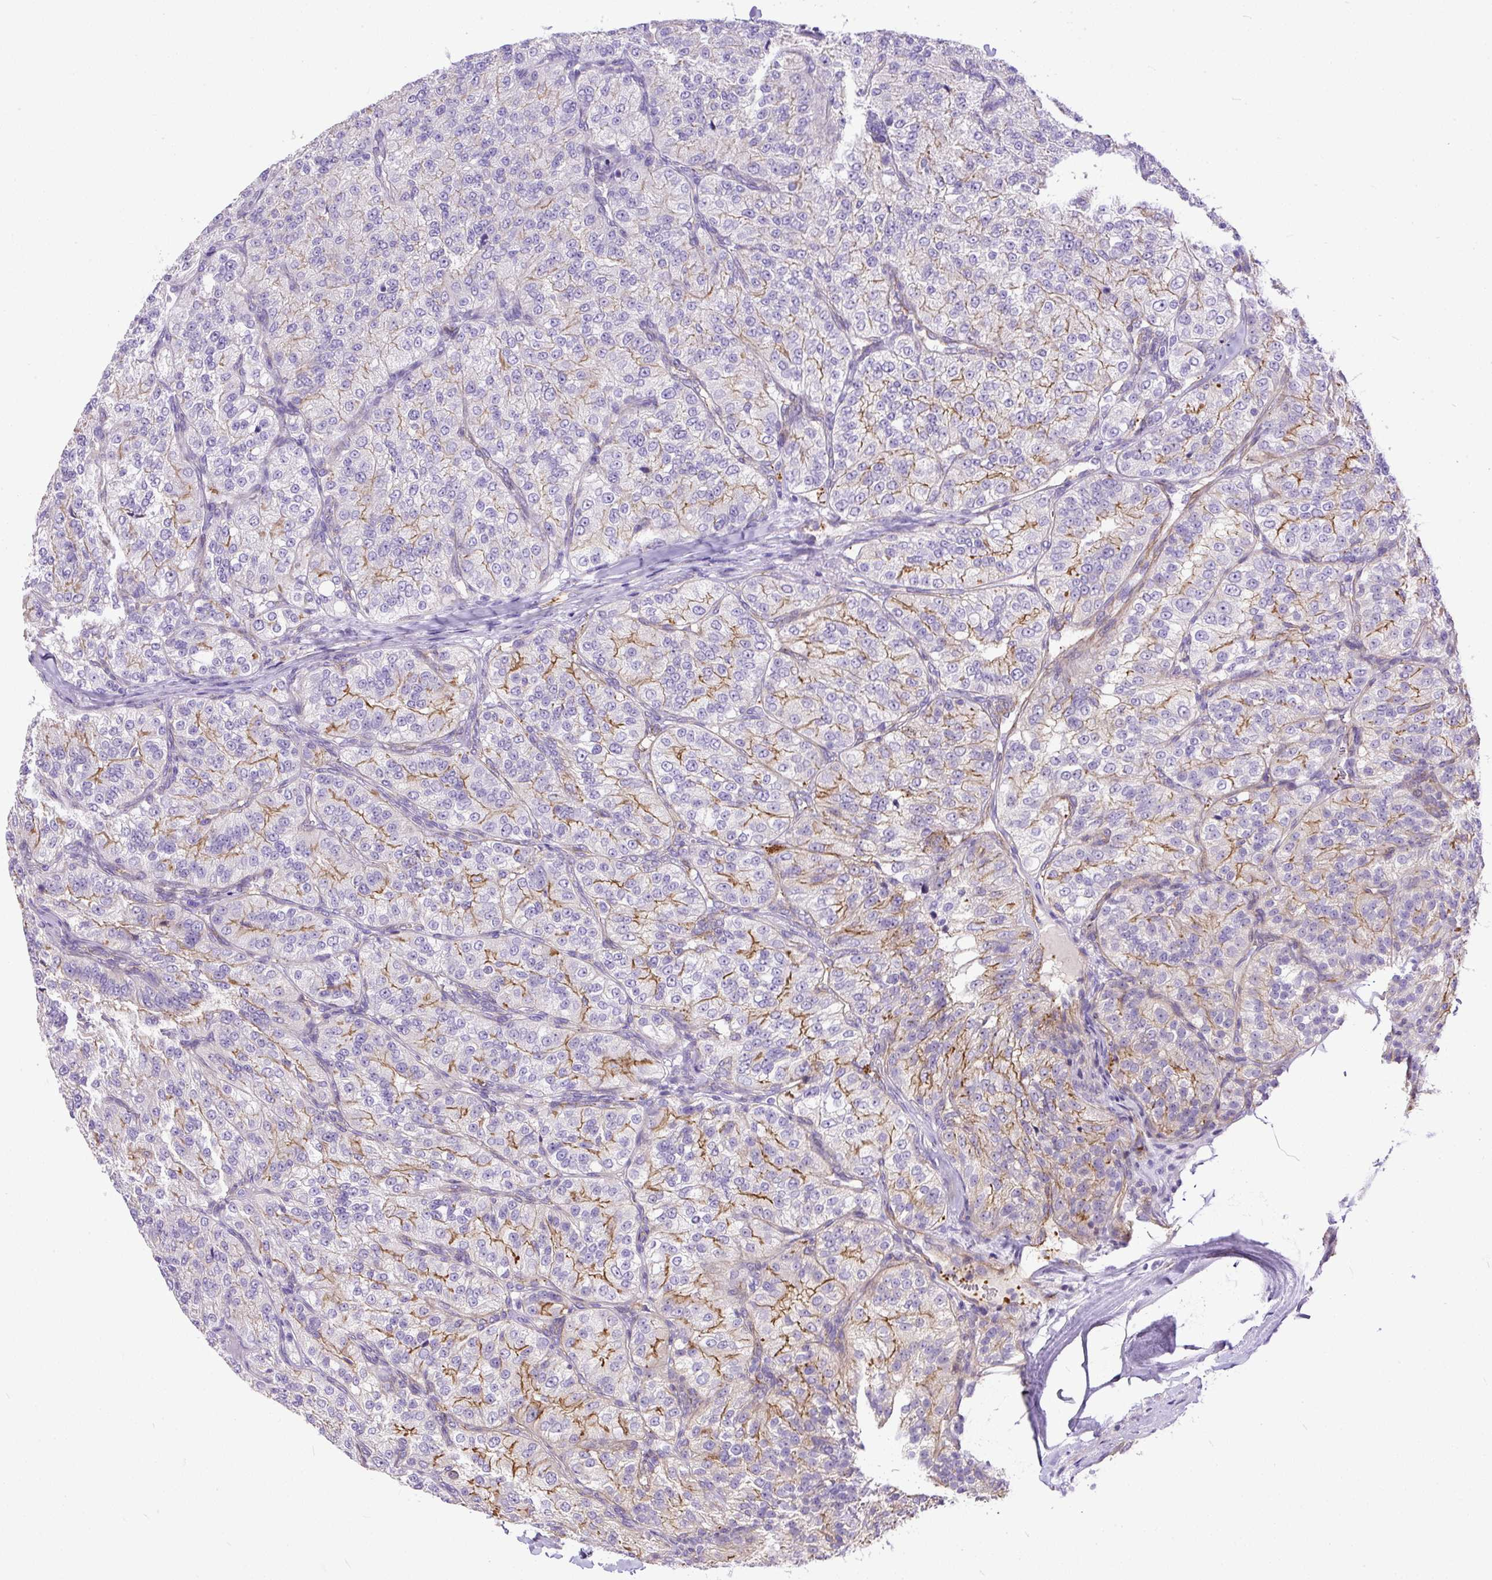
{"staining": {"intensity": "moderate", "quantity": "<25%", "location": "cytoplasmic/membranous"}, "tissue": "renal cancer", "cell_type": "Tumor cells", "image_type": "cancer", "snomed": [{"axis": "morphology", "description": "Adenocarcinoma, NOS"}, {"axis": "topography", "description": "Kidney"}], "caption": "A photomicrograph showing moderate cytoplasmic/membranous positivity in about <25% of tumor cells in renal cancer, as visualized by brown immunohistochemical staining.", "gene": "MAGEB16", "patient": {"sex": "female", "age": 63}}